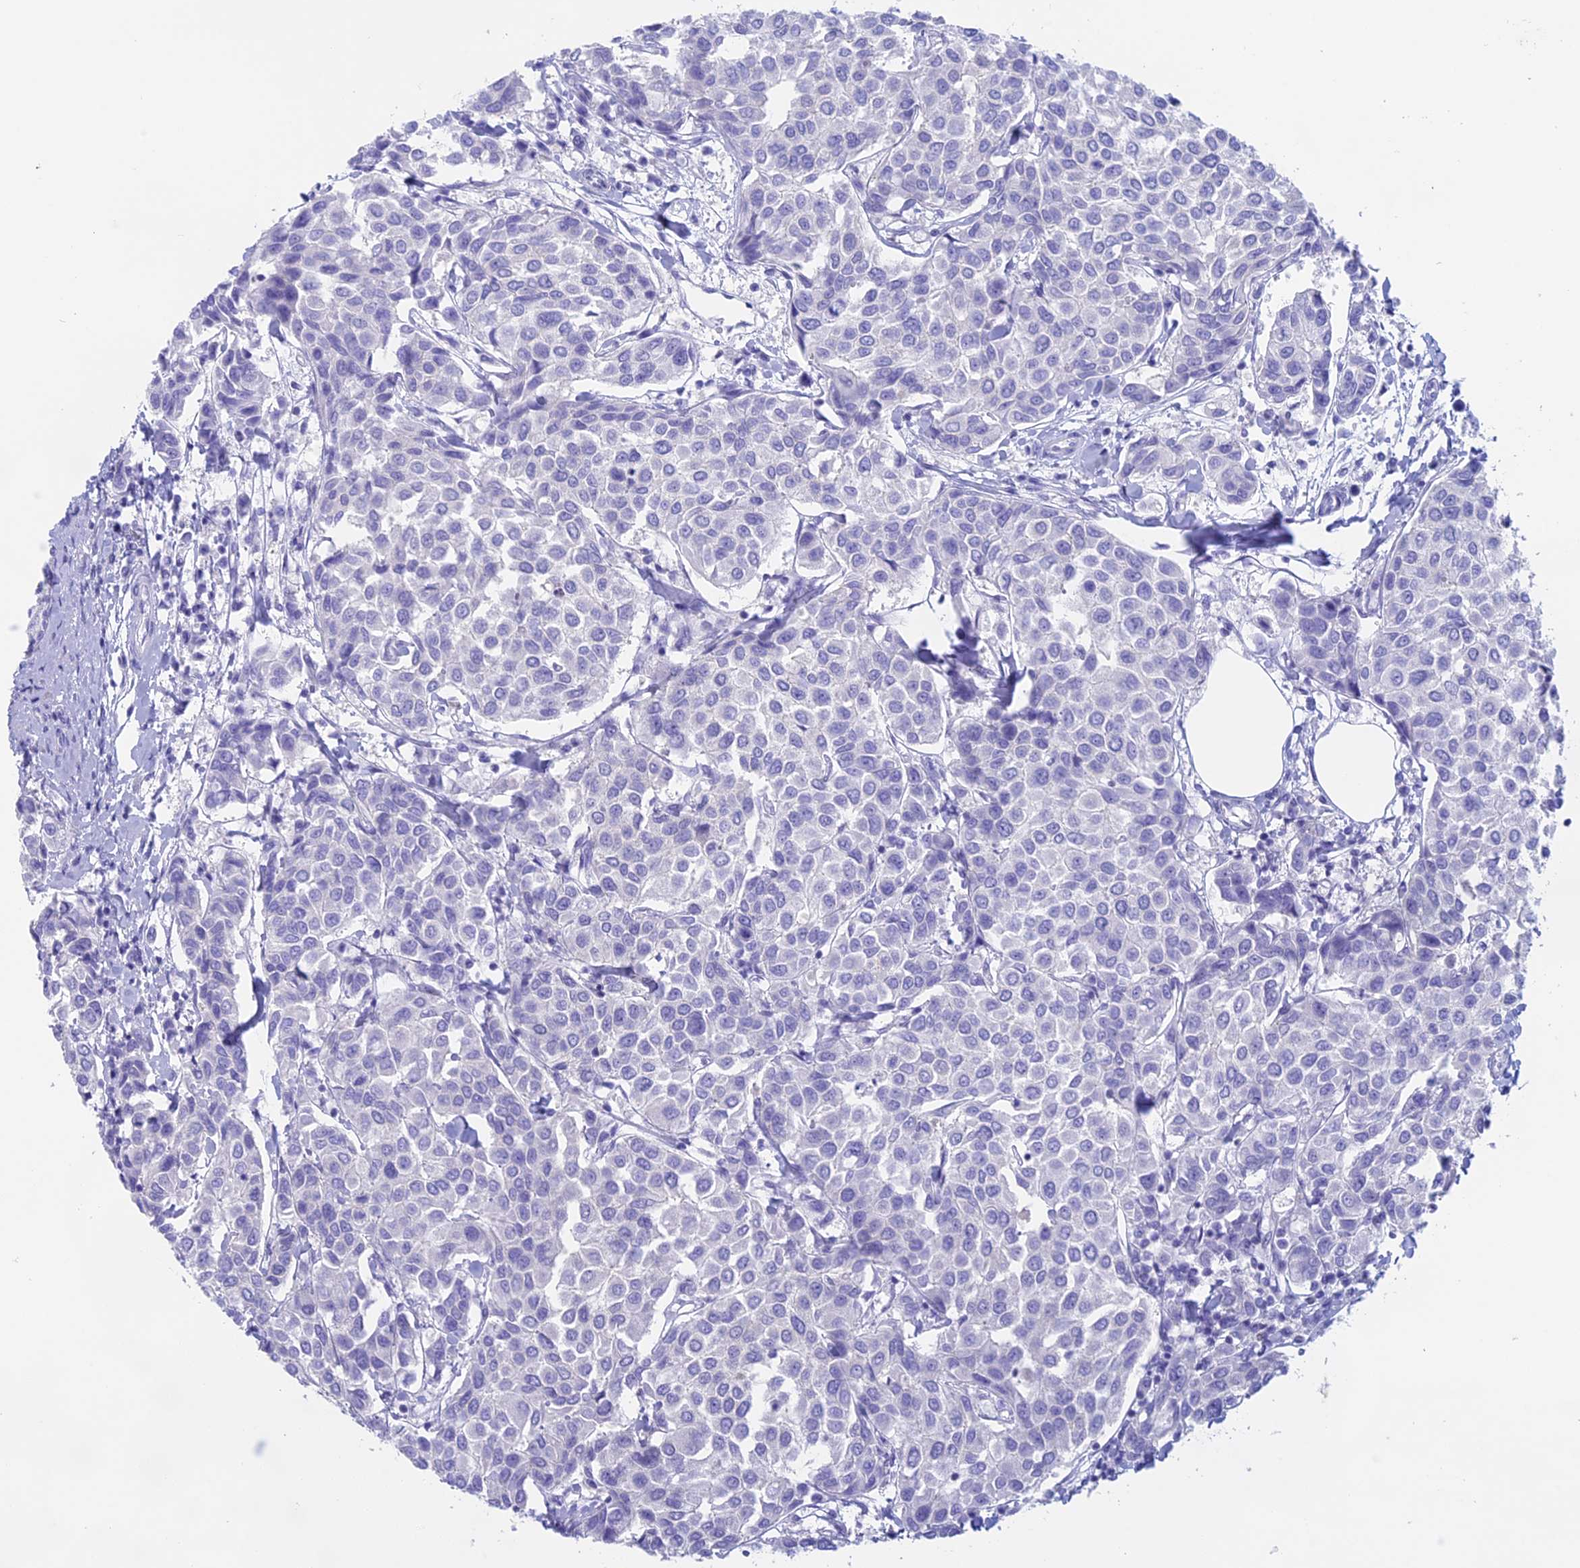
{"staining": {"intensity": "negative", "quantity": "none", "location": "none"}, "tissue": "breast cancer", "cell_type": "Tumor cells", "image_type": "cancer", "snomed": [{"axis": "morphology", "description": "Duct carcinoma"}, {"axis": "topography", "description": "Breast"}], "caption": "Immunohistochemical staining of human infiltrating ductal carcinoma (breast) demonstrates no significant staining in tumor cells. (DAB (3,3'-diaminobenzidine) IHC with hematoxylin counter stain).", "gene": "RP1", "patient": {"sex": "female", "age": 55}}